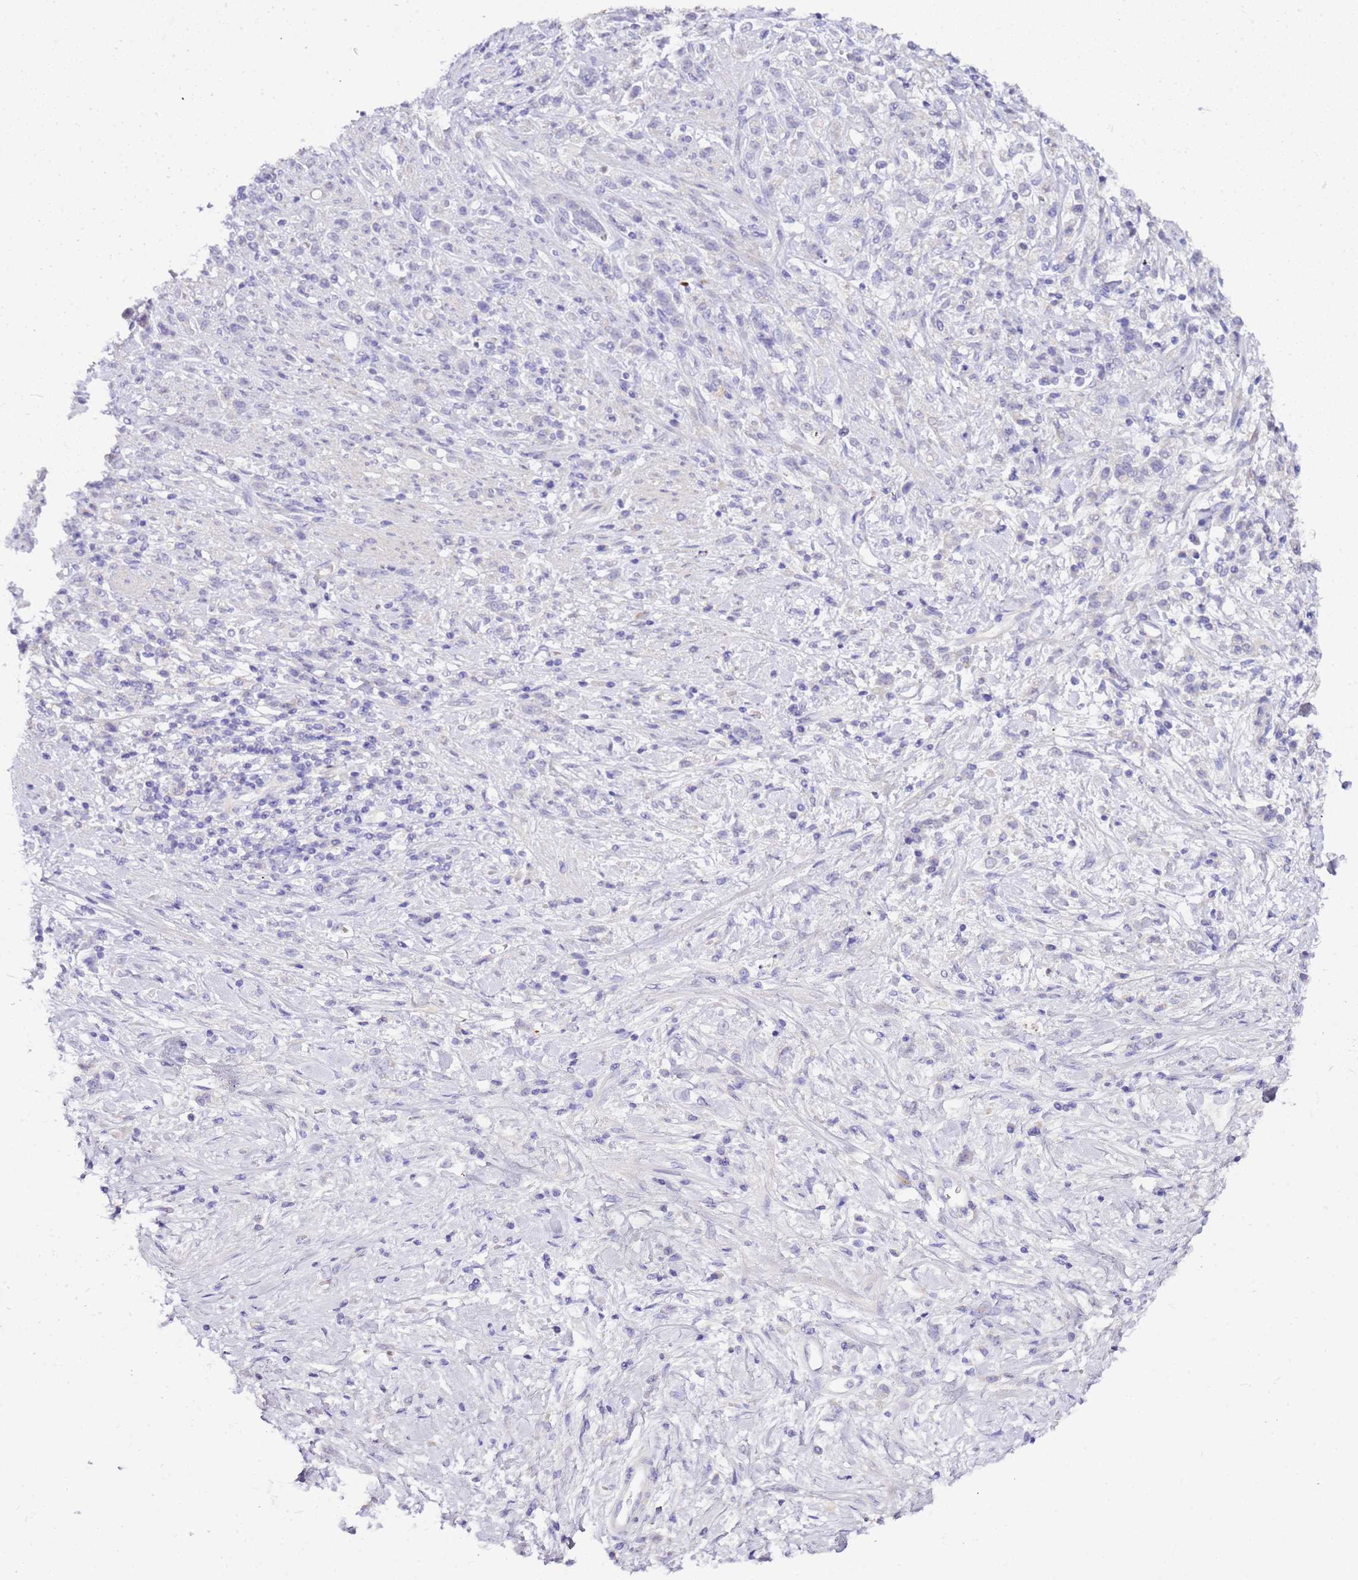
{"staining": {"intensity": "negative", "quantity": "none", "location": "none"}, "tissue": "stomach cancer", "cell_type": "Tumor cells", "image_type": "cancer", "snomed": [{"axis": "morphology", "description": "Adenocarcinoma, NOS"}, {"axis": "topography", "description": "Stomach"}], "caption": "Immunohistochemistry (IHC) photomicrograph of neoplastic tissue: adenocarcinoma (stomach) stained with DAB displays no significant protein staining in tumor cells.", "gene": "DCDC2B", "patient": {"sex": "female", "age": 60}}